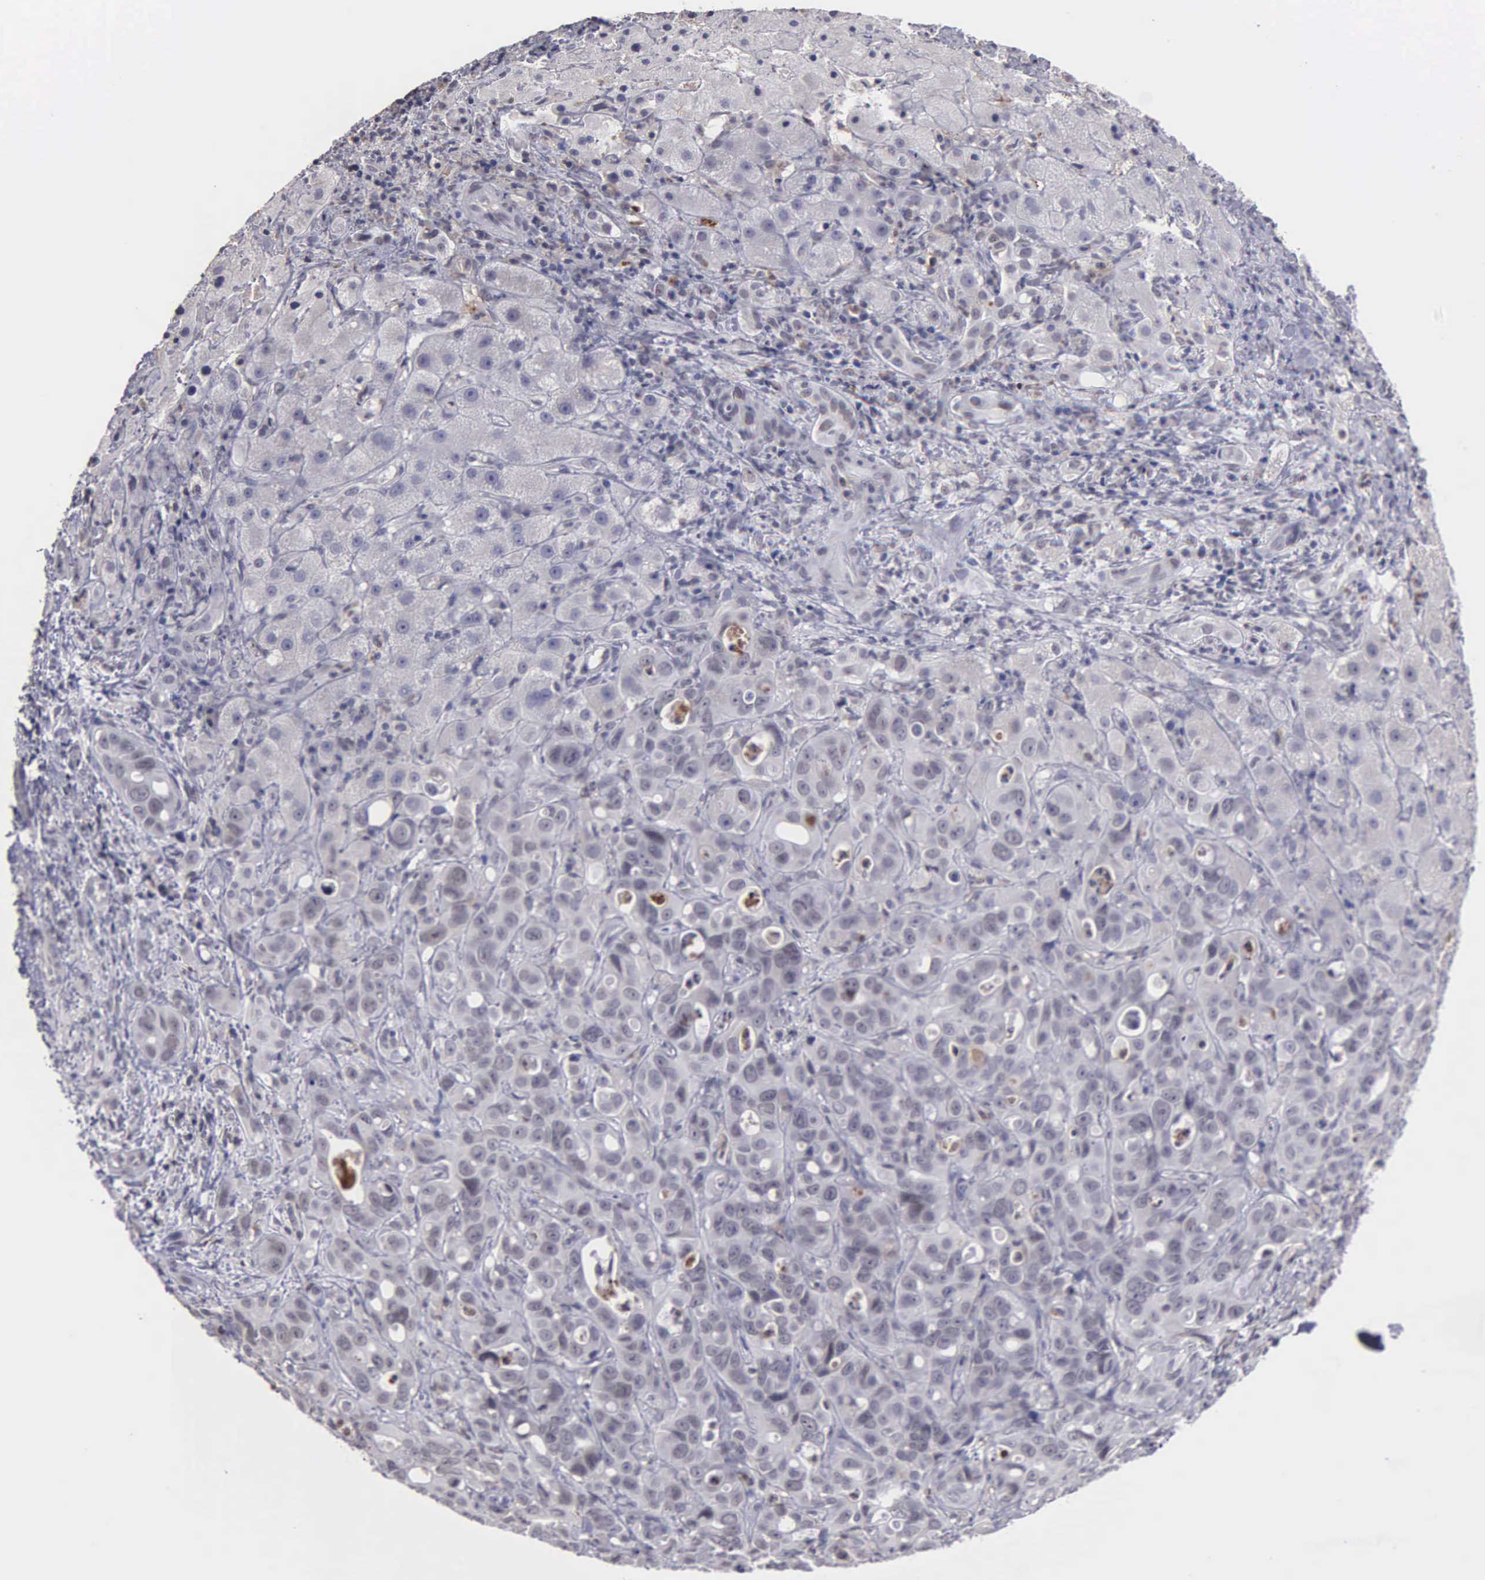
{"staining": {"intensity": "negative", "quantity": "none", "location": "none"}, "tissue": "liver cancer", "cell_type": "Tumor cells", "image_type": "cancer", "snomed": [{"axis": "morphology", "description": "Cholangiocarcinoma"}, {"axis": "topography", "description": "Liver"}], "caption": "This is an immunohistochemistry micrograph of human liver cholangiocarcinoma. There is no expression in tumor cells.", "gene": "BRD1", "patient": {"sex": "female", "age": 79}}